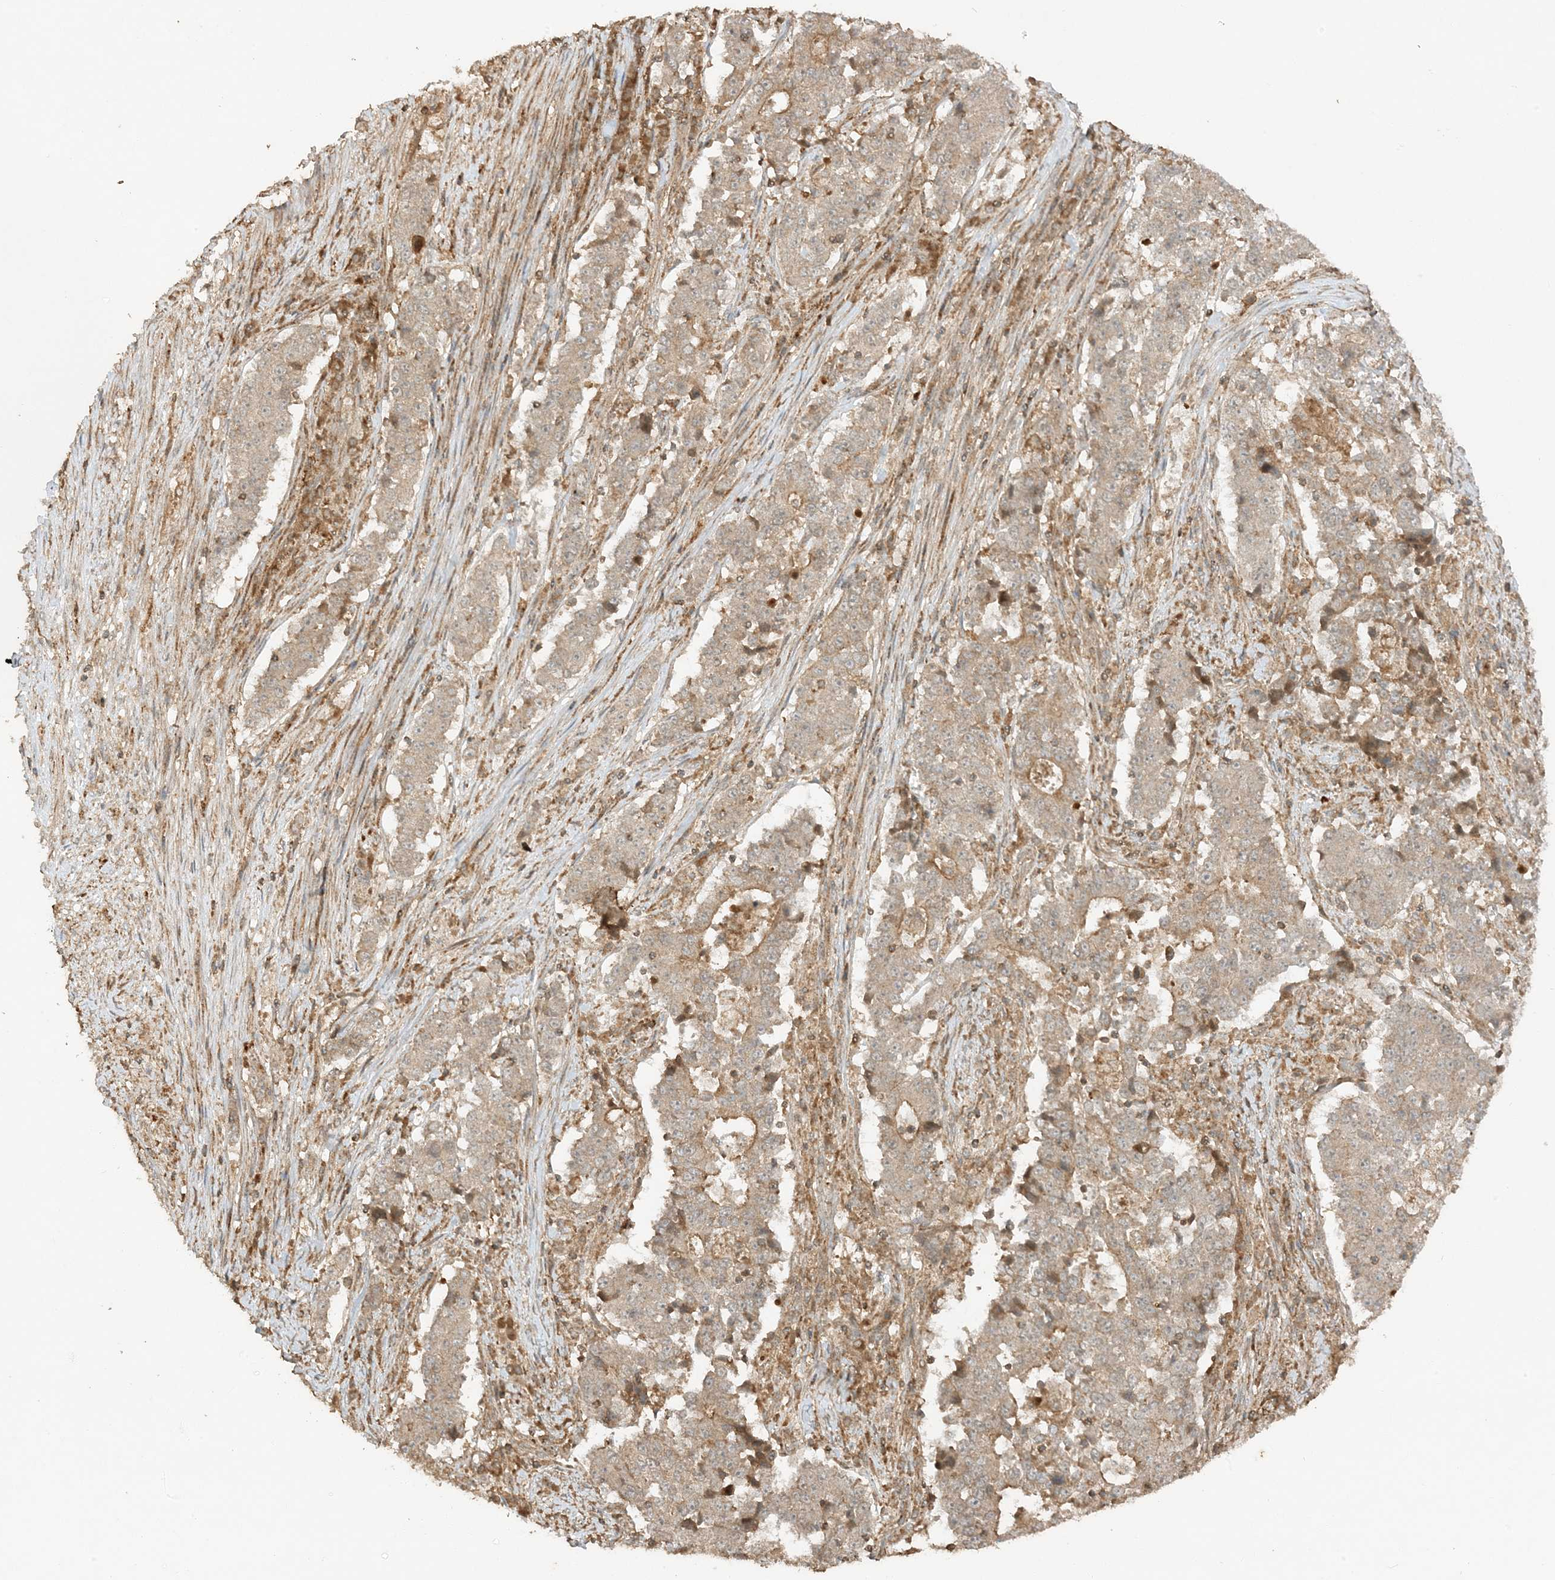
{"staining": {"intensity": "weak", "quantity": "25%-75%", "location": "cytoplasmic/membranous"}, "tissue": "stomach cancer", "cell_type": "Tumor cells", "image_type": "cancer", "snomed": [{"axis": "morphology", "description": "Adenocarcinoma, NOS"}, {"axis": "topography", "description": "Stomach"}], "caption": "This image demonstrates immunohistochemistry (IHC) staining of stomach adenocarcinoma, with low weak cytoplasmic/membranous positivity in approximately 25%-75% of tumor cells.", "gene": "XRN1", "patient": {"sex": "male", "age": 59}}